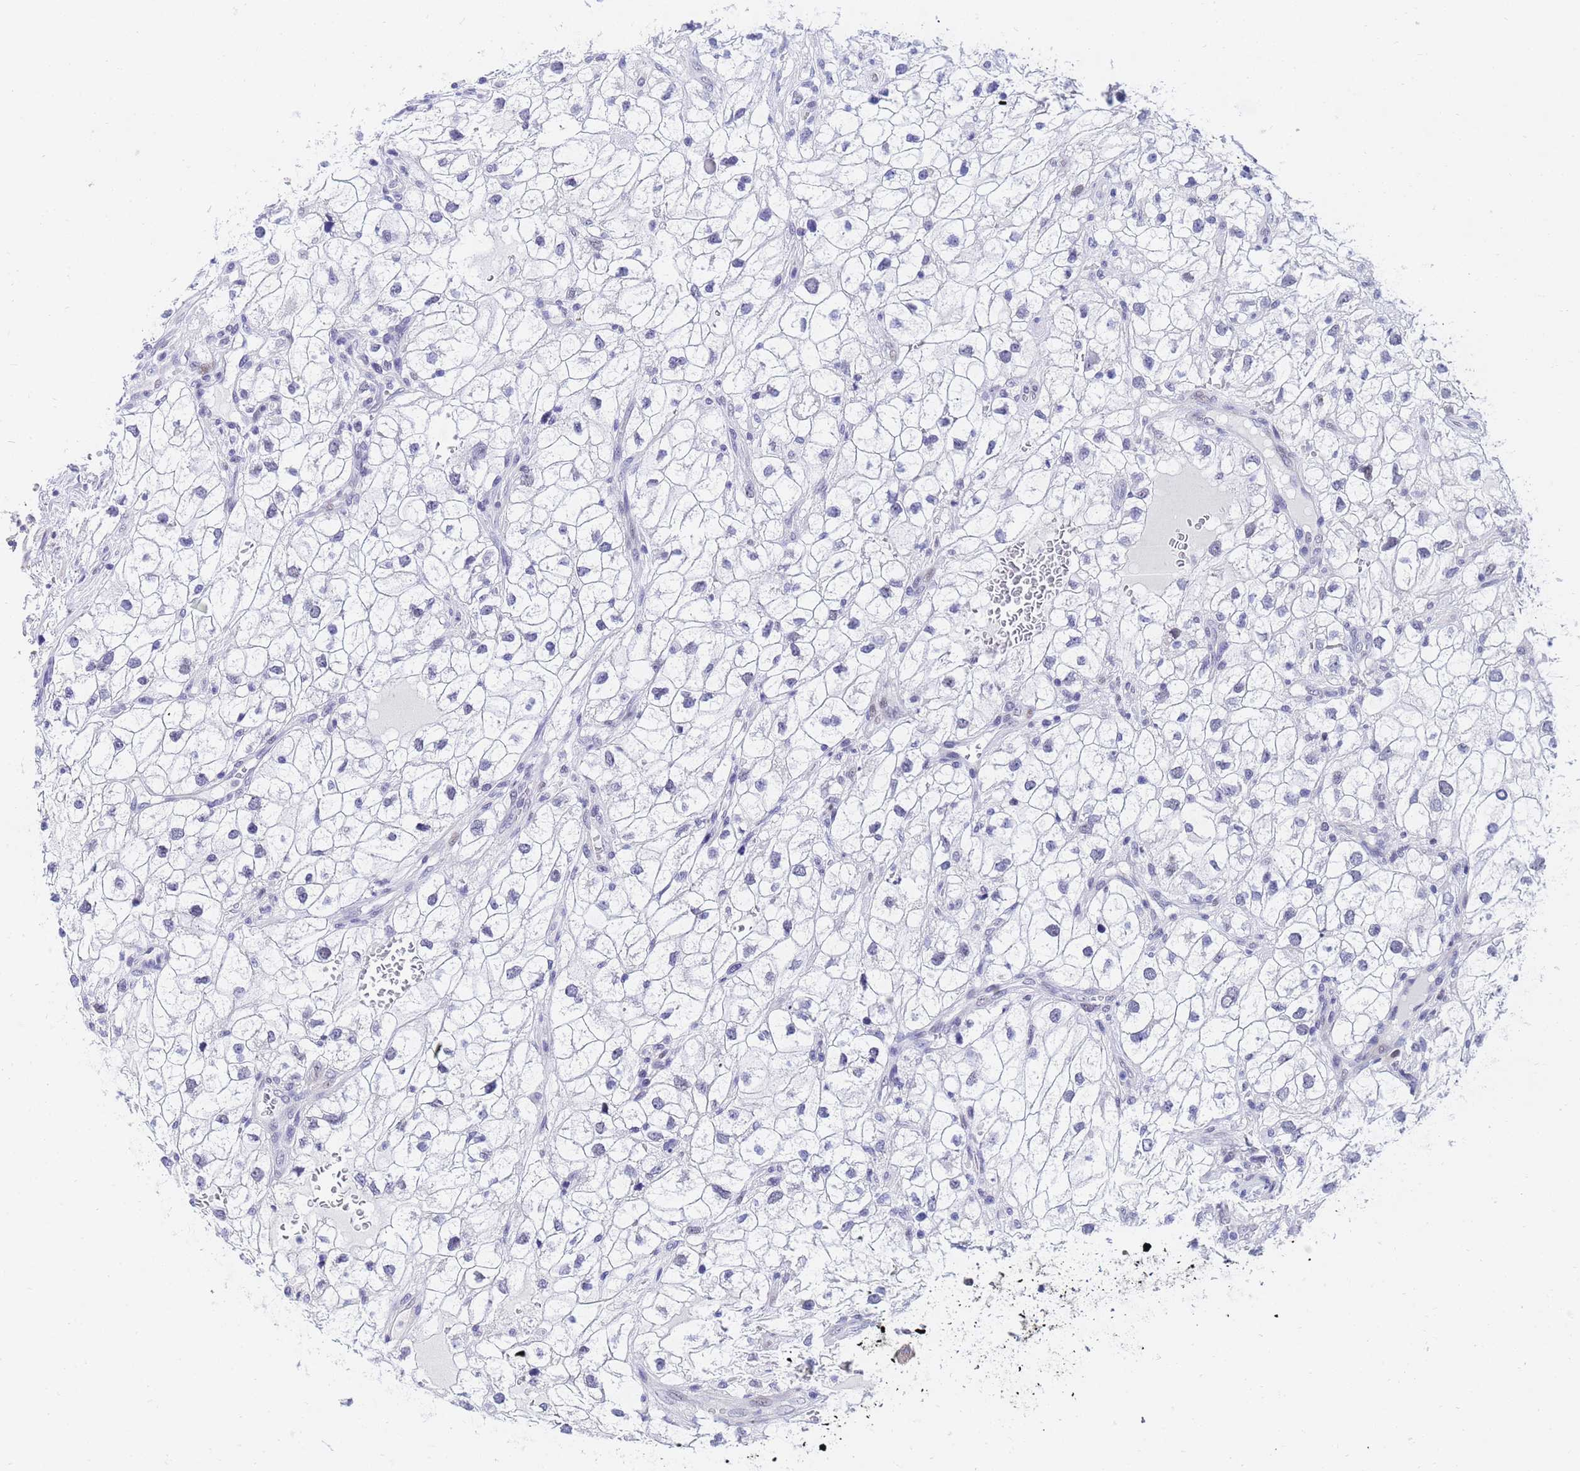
{"staining": {"intensity": "negative", "quantity": "none", "location": "none"}, "tissue": "renal cancer", "cell_type": "Tumor cells", "image_type": "cancer", "snomed": [{"axis": "morphology", "description": "Adenocarcinoma, NOS"}, {"axis": "topography", "description": "Kidney"}], "caption": "This is an immunohistochemistry micrograph of human adenocarcinoma (renal). There is no expression in tumor cells.", "gene": "CKMT1A", "patient": {"sex": "male", "age": 59}}